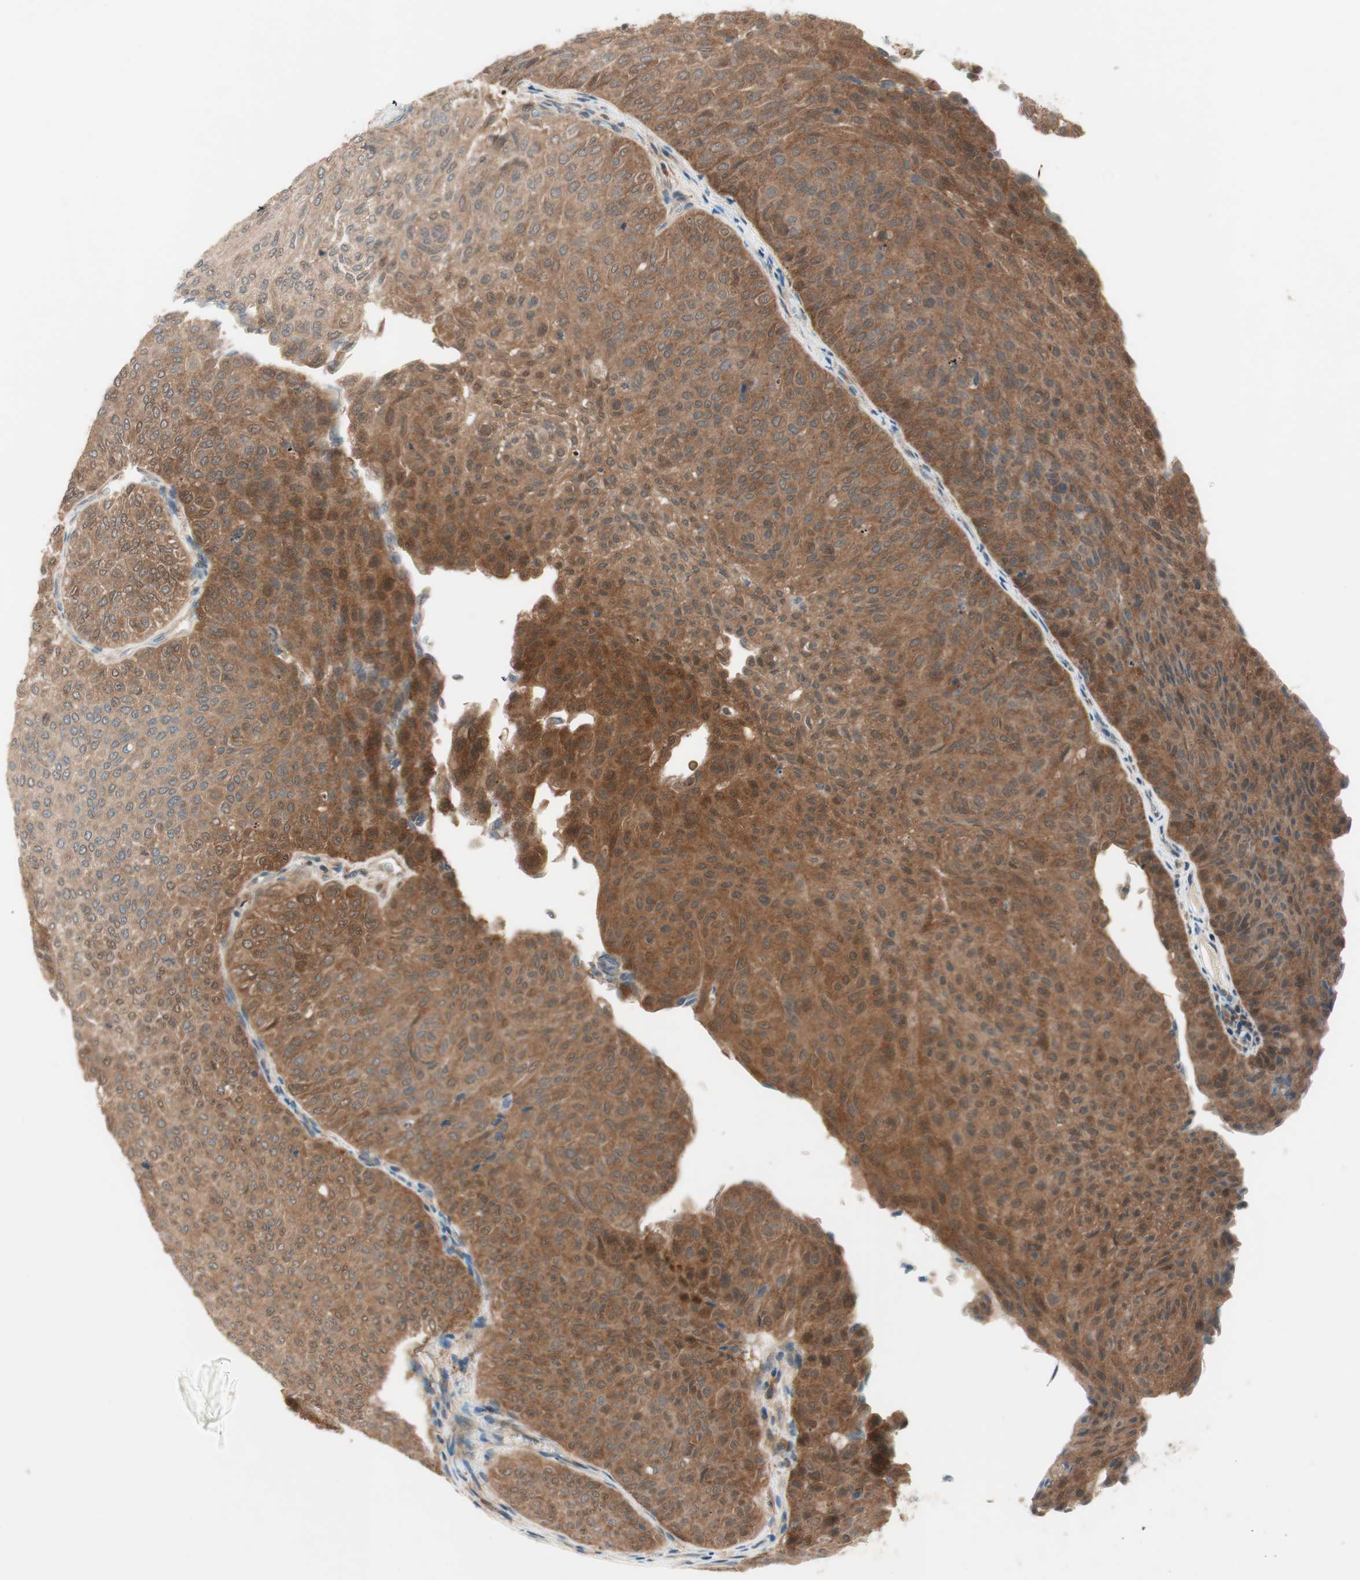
{"staining": {"intensity": "strong", "quantity": ">75%", "location": "cytoplasmic/membranous"}, "tissue": "urothelial cancer", "cell_type": "Tumor cells", "image_type": "cancer", "snomed": [{"axis": "morphology", "description": "Urothelial carcinoma, Low grade"}, {"axis": "topography", "description": "Urinary bladder"}], "caption": "The immunohistochemical stain highlights strong cytoplasmic/membranous expression in tumor cells of urothelial carcinoma (low-grade) tissue.", "gene": "GALT", "patient": {"sex": "male", "age": 78}}